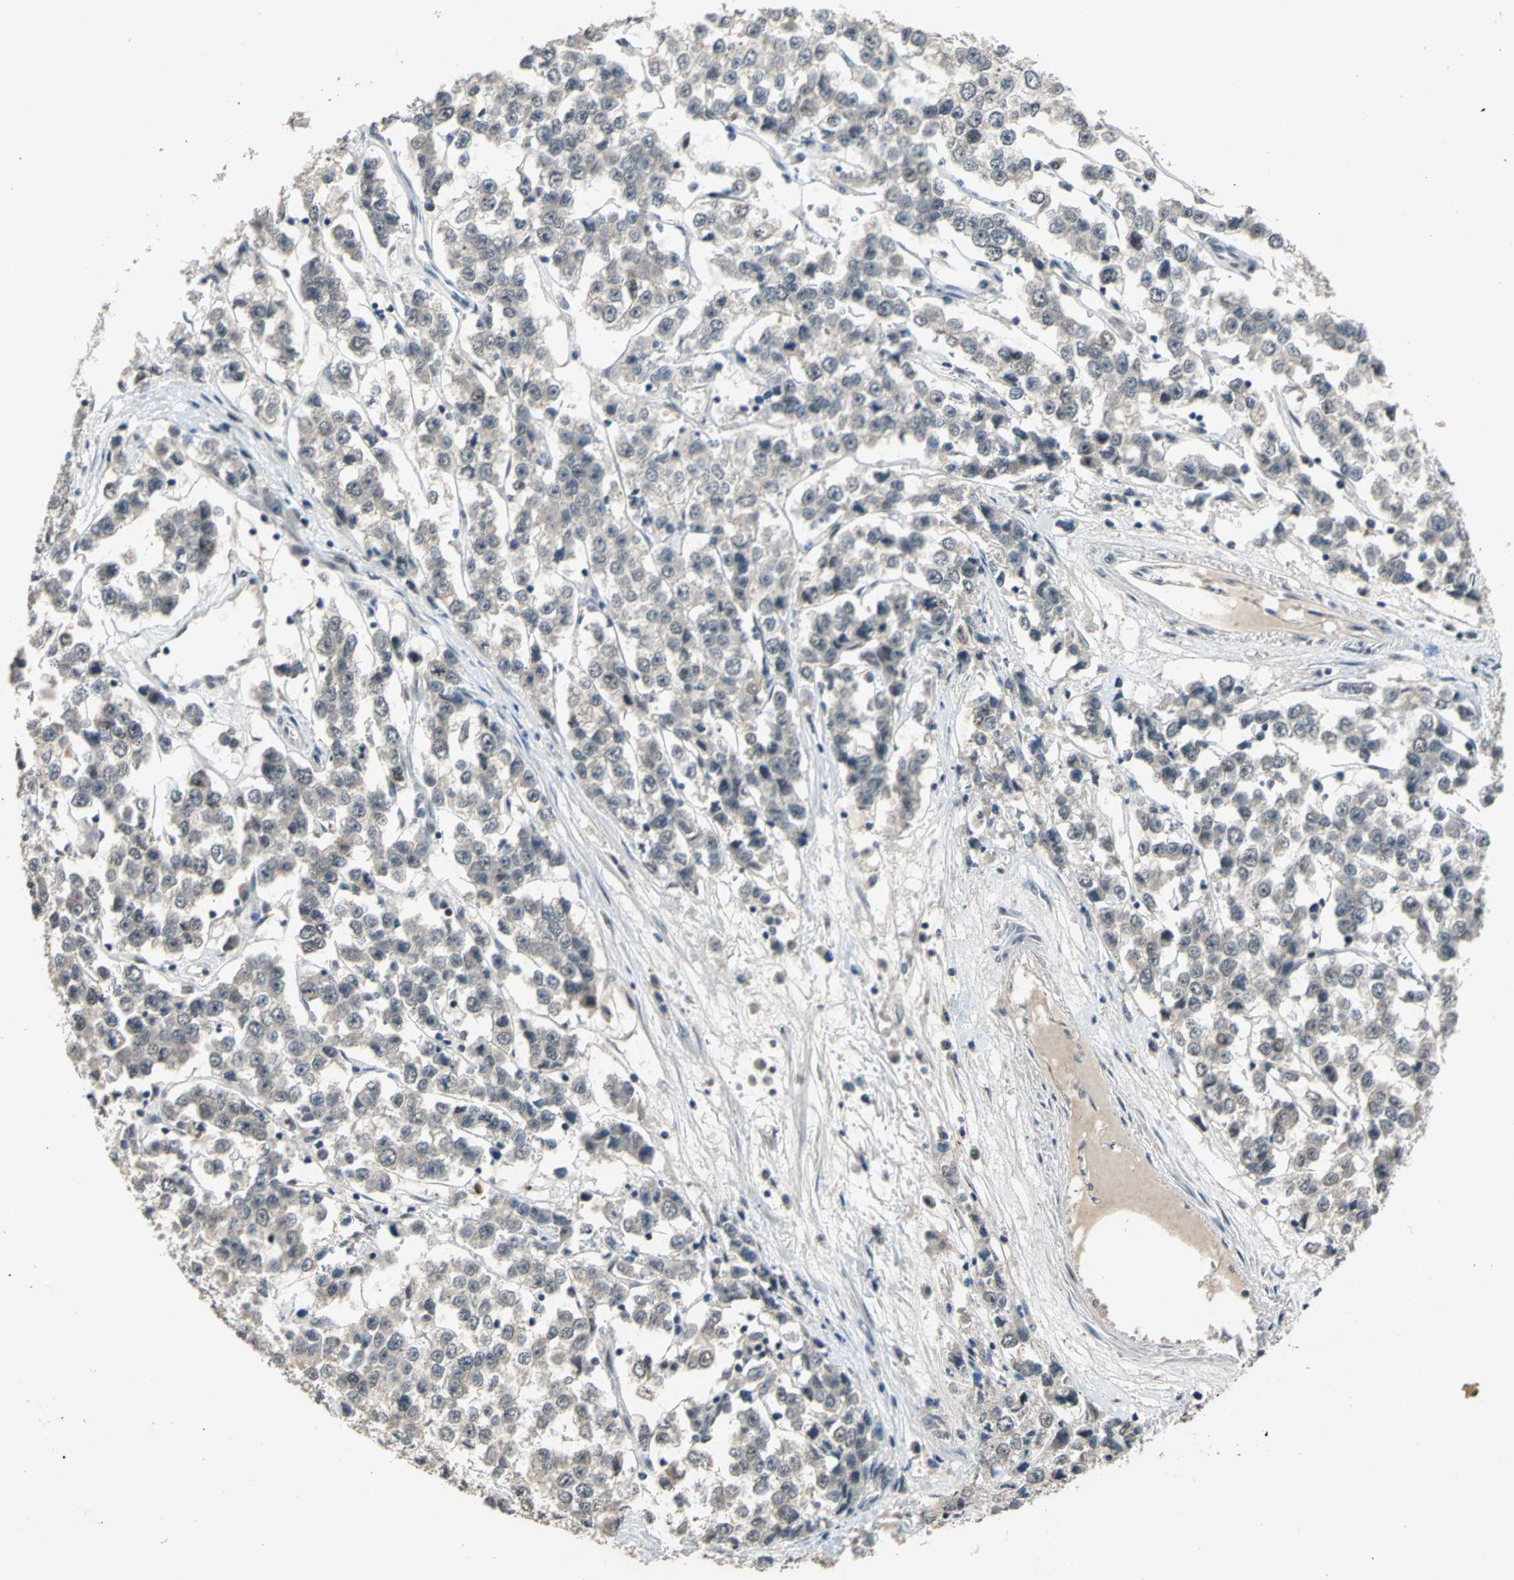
{"staining": {"intensity": "weak", "quantity": ">75%", "location": "nuclear"}, "tissue": "testis cancer", "cell_type": "Tumor cells", "image_type": "cancer", "snomed": [{"axis": "morphology", "description": "Seminoma, NOS"}, {"axis": "morphology", "description": "Carcinoma, Embryonal, NOS"}, {"axis": "topography", "description": "Testis"}], "caption": "DAB (3,3'-diaminobenzidine) immunohistochemical staining of testis cancer (embryonal carcinoma) exhibits weak nuclear protein expression in about >75% of tumor cells.", "gene": "ELF2", "patient": {"sex": "male", "age": 52}}